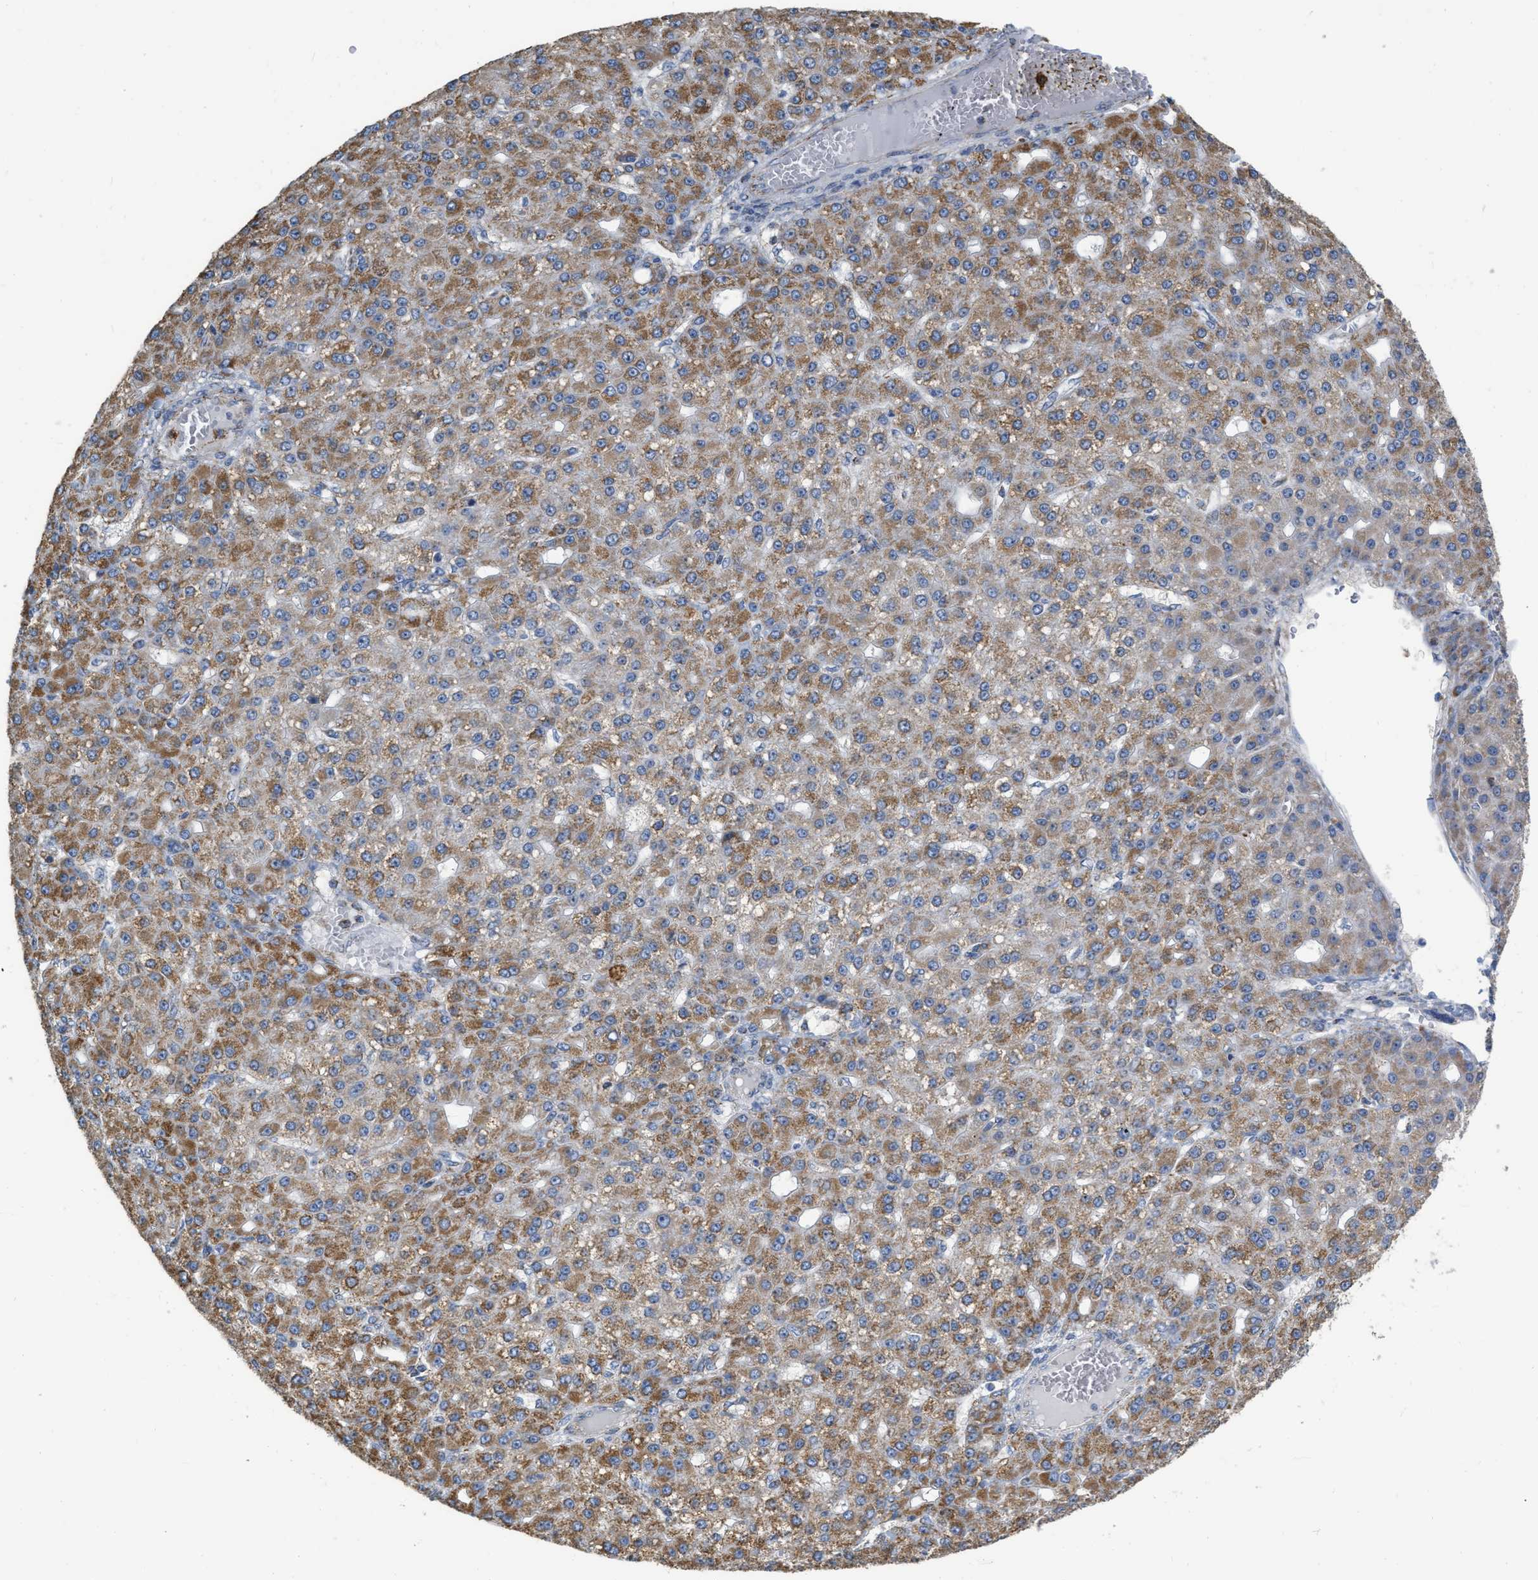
{"staining": {"intensity": "moderate", "quantity": ">75%", "location": "cytoplasmic/membranous"}, "tissue": "liver cancer", "cell_type": "Tumor cells", "image_type": "cancer", "snomed": [{"axis": "morphology", "description": "Carcinoma, Hepatocellular, NOS"}, {"axis": "topography", "description": "Liver"}], "caption": "Immunohistochemistry (IHC) image of neoplastic tissue: liver cancer (hepatocellular carcinoma) stained using immunohistochemistry (IHC) demonstrates medium levels of moderate protein expression localized specifically in the cytoplasmic/membranous of tumor cells, appearing as a cytoplasmic/membranous brown color.", "gene": "CBLB", "patient": {"sex": "male", "age": 67}}